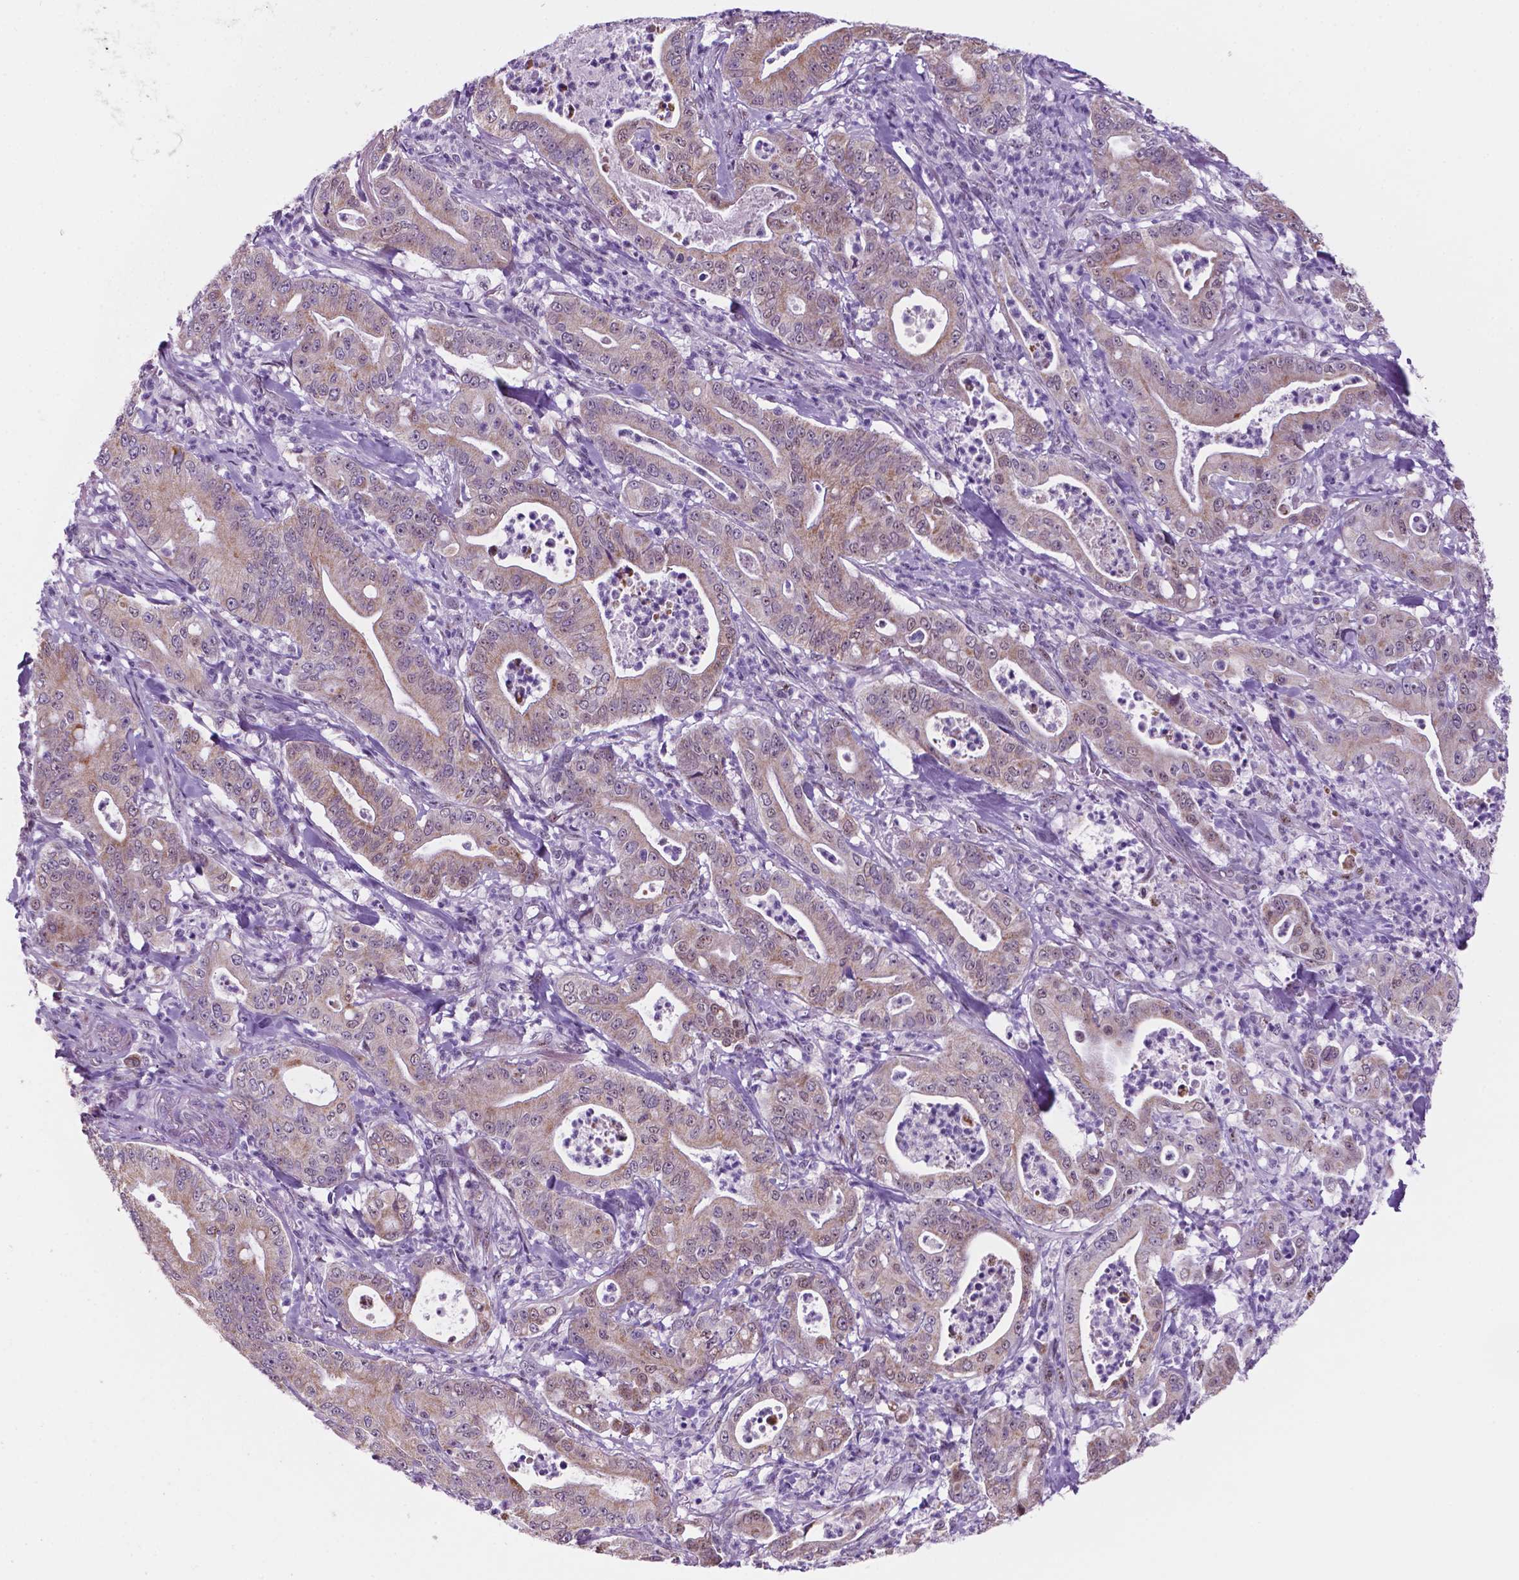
{"staining": {"intensity": "weak", "quantity": "25%-75%", "location": "cytoplasmic/membranous,nuclear"}, "tissue": "pancreatic cancer", "cell_type": "Tumor cells", "image_type": "cancer", "snomed": [{"axis": "morphology", "description": "Adenocarcinoma, NOS"}, {"axis": "topography", "description": "Pancreas"}], "caption": "Immunohistochemical staining of pancreatic adenocarcinoma reveals weak cytoplasmic/membranous and nuclear protein positivity in approximately 25%-75% of tumor cells.", "gene": "C18orf21", "patient": {"sex": "male", "age": 71}}